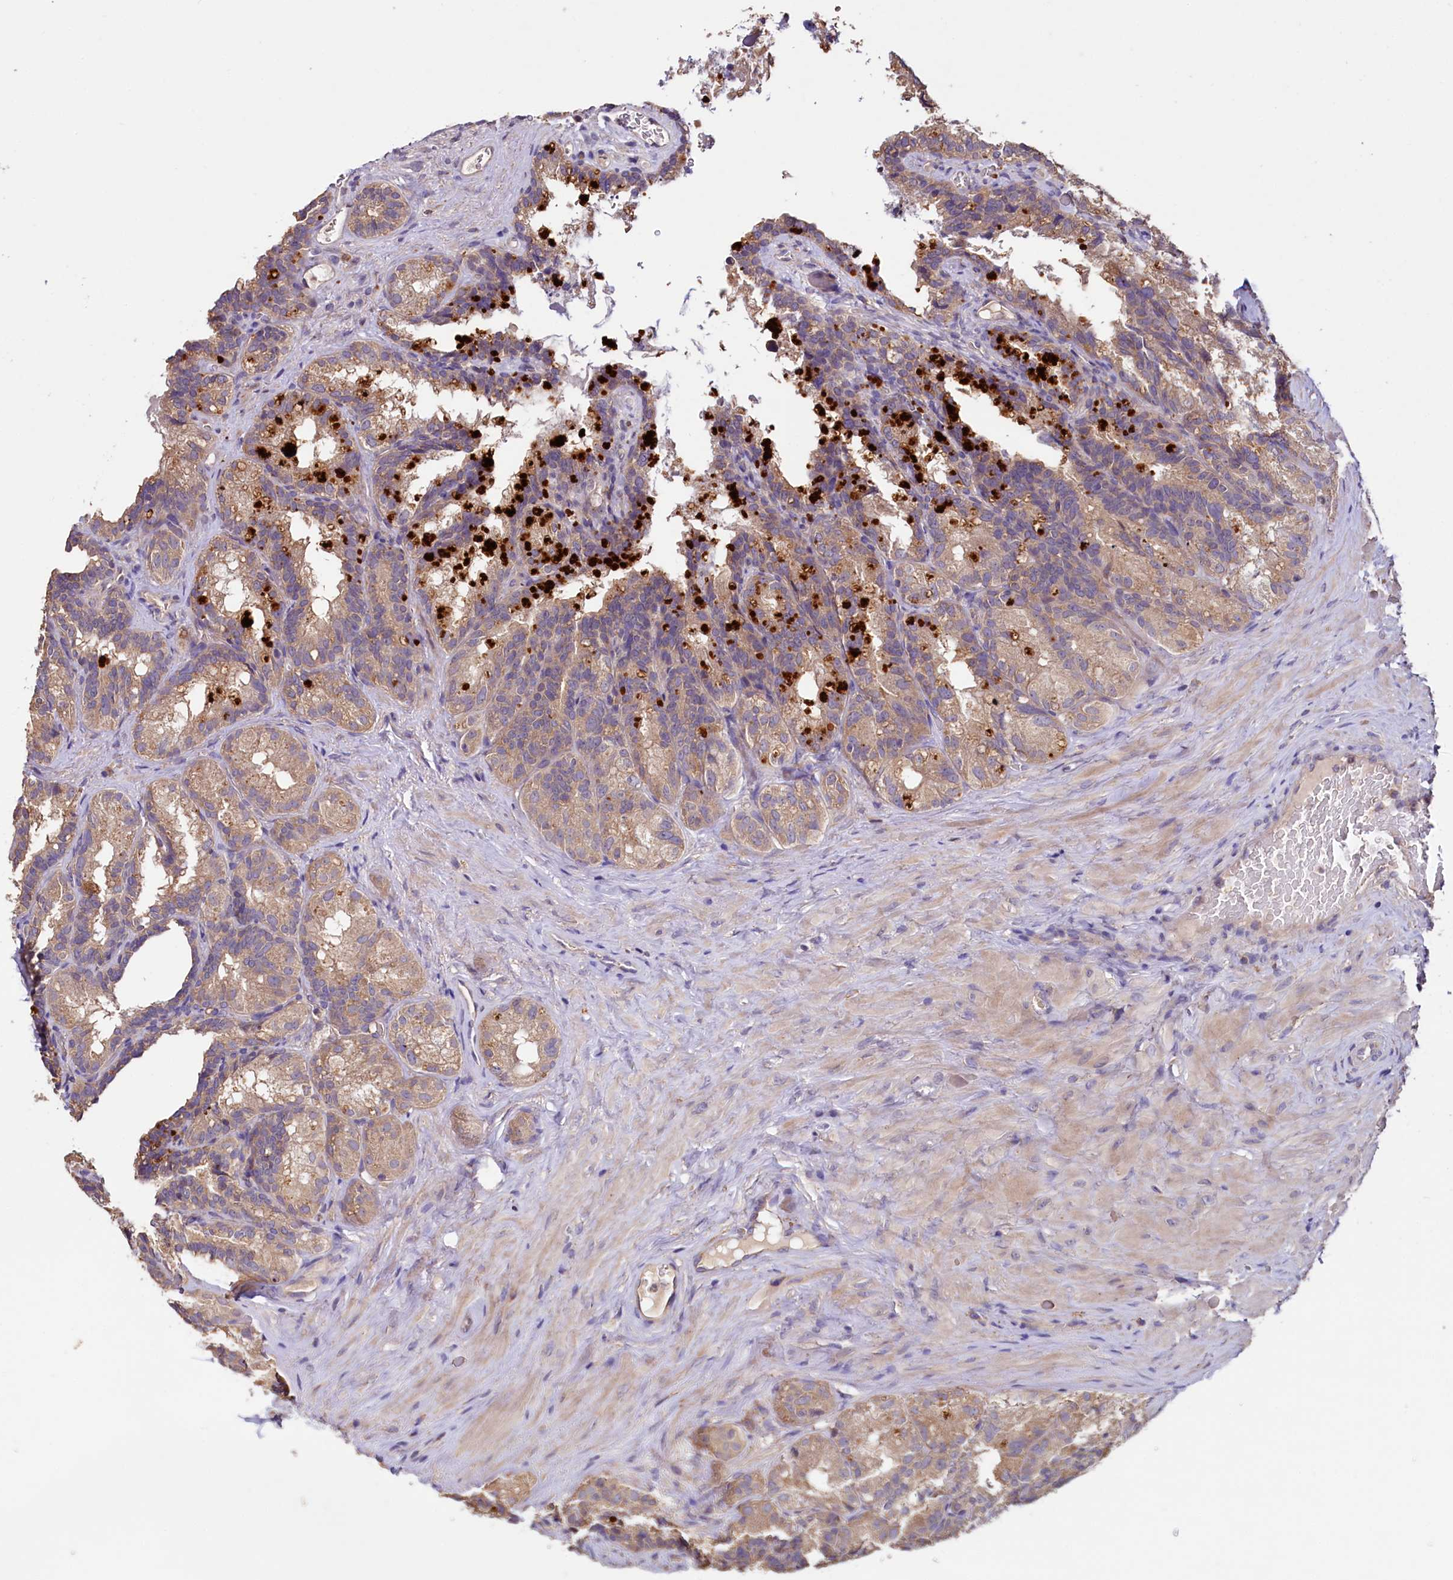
{"staining": {"intensity": "weak", "quantity": ">75%", "location": "cytoplasmic/membranous"}, "tissue": "seminal vesicle", "cell_type": "Glandular cells", "image_type": "normal", "snomed": [{"axis": "morphology", "description": "Normal tissue, NOS"}, {"axis": "topography", "description": "Seminal veicle"}], "caption": "Protein staining of unremarkable seminal vesicle reveals weak cytoplasmic/membranous staining in about >75% of glandular cells.", "gene": "ETFBKMT", "patient": {"sex": "male", "age": 60}}